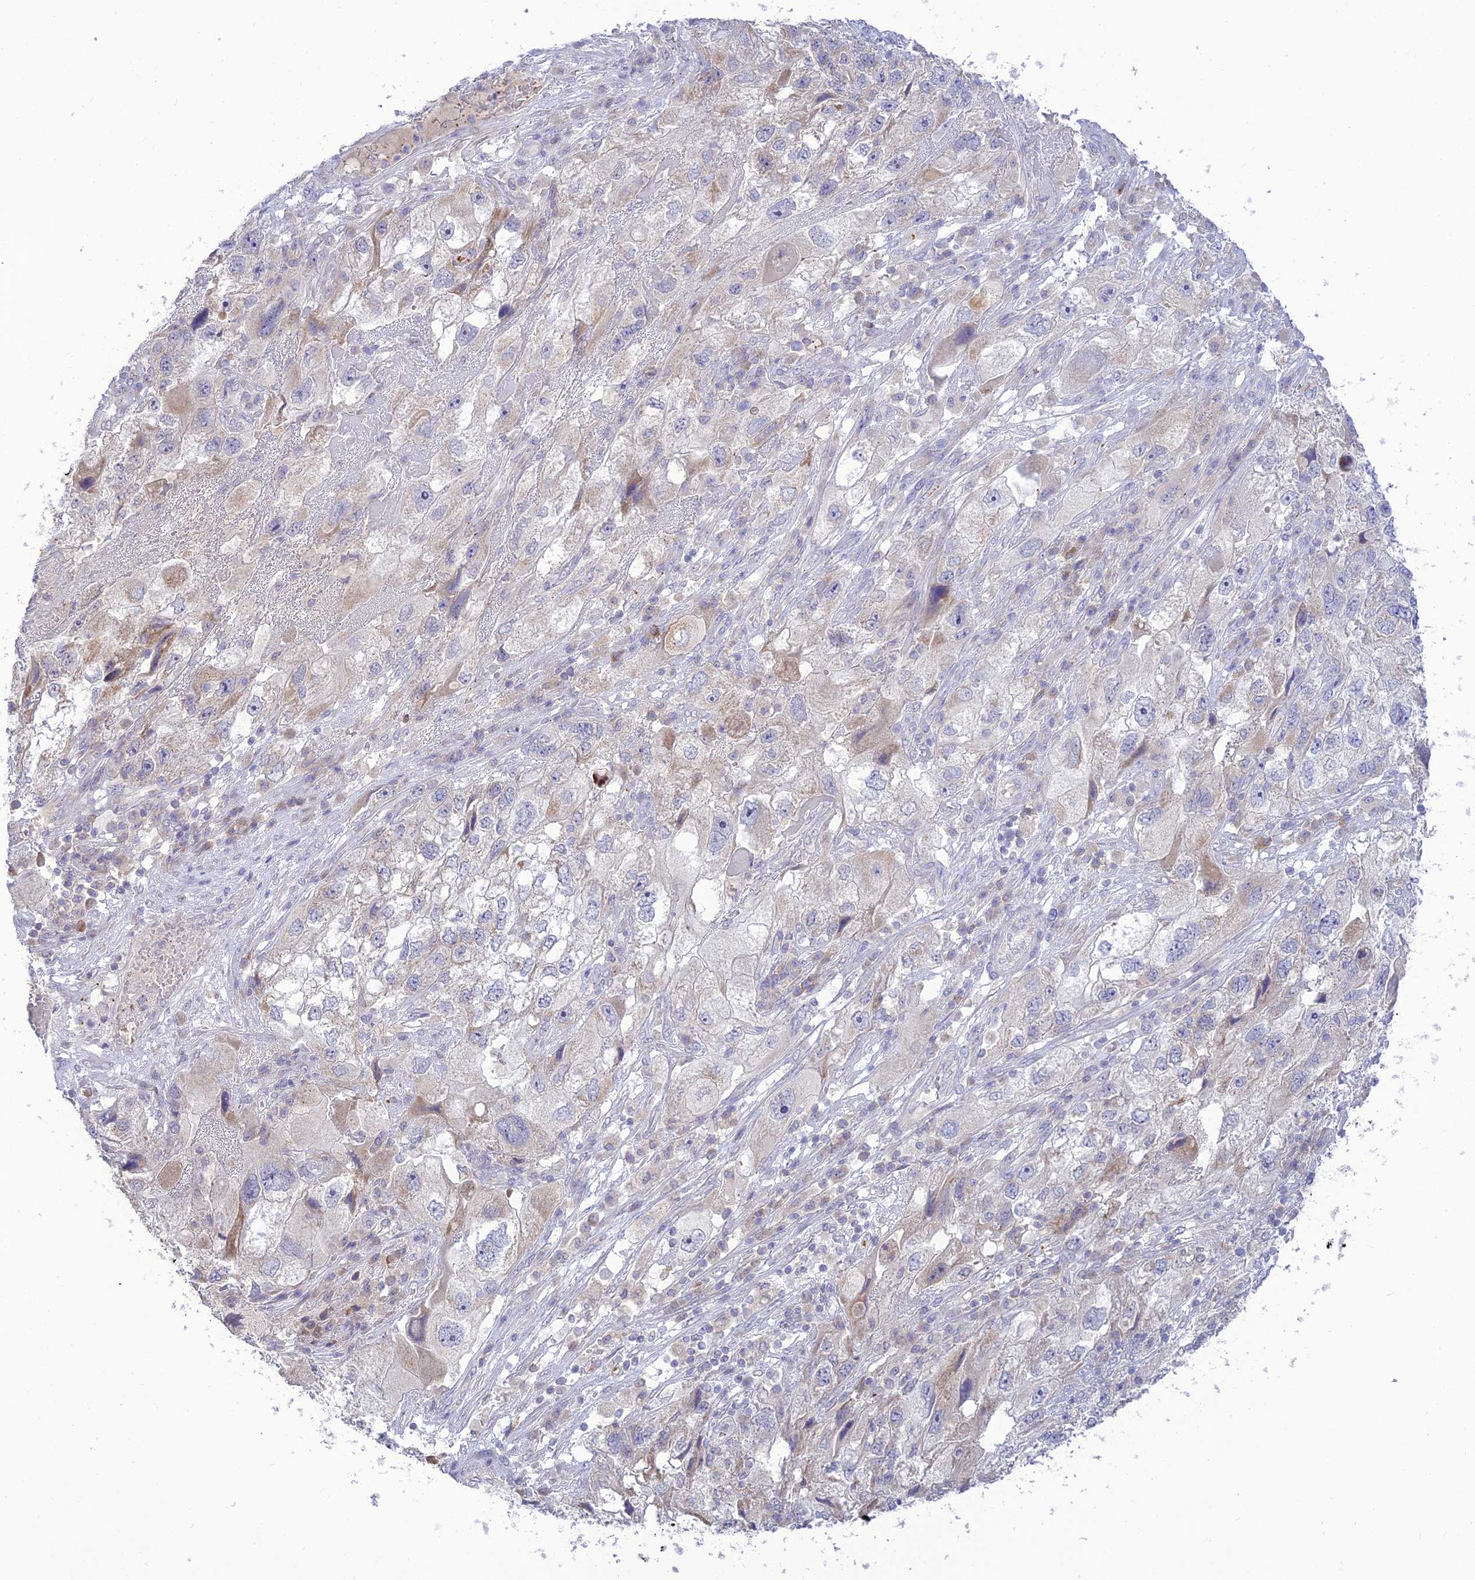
{"staining": {"intensity": "negative", "quantity": "none", "location": "none"}, "tissue": "endometrial cancer", "cell_type": "Tumor cells", "image_type": "cancer", "snomed": [{"axis": "morphology", "description": "Adenocarcinoma, NOS"}, {"axis": "topography", "description": "Endometrium"}], "caption": "There is no significant positivity in tumor cells of endometrial adenocarcinoma. (DAB (3,3'-diaminobenzidine) immunohistochemistry with hematoxylin counter stain).", "gene": "TMEM40", "patient": {"sex": "female", "age": 49}}